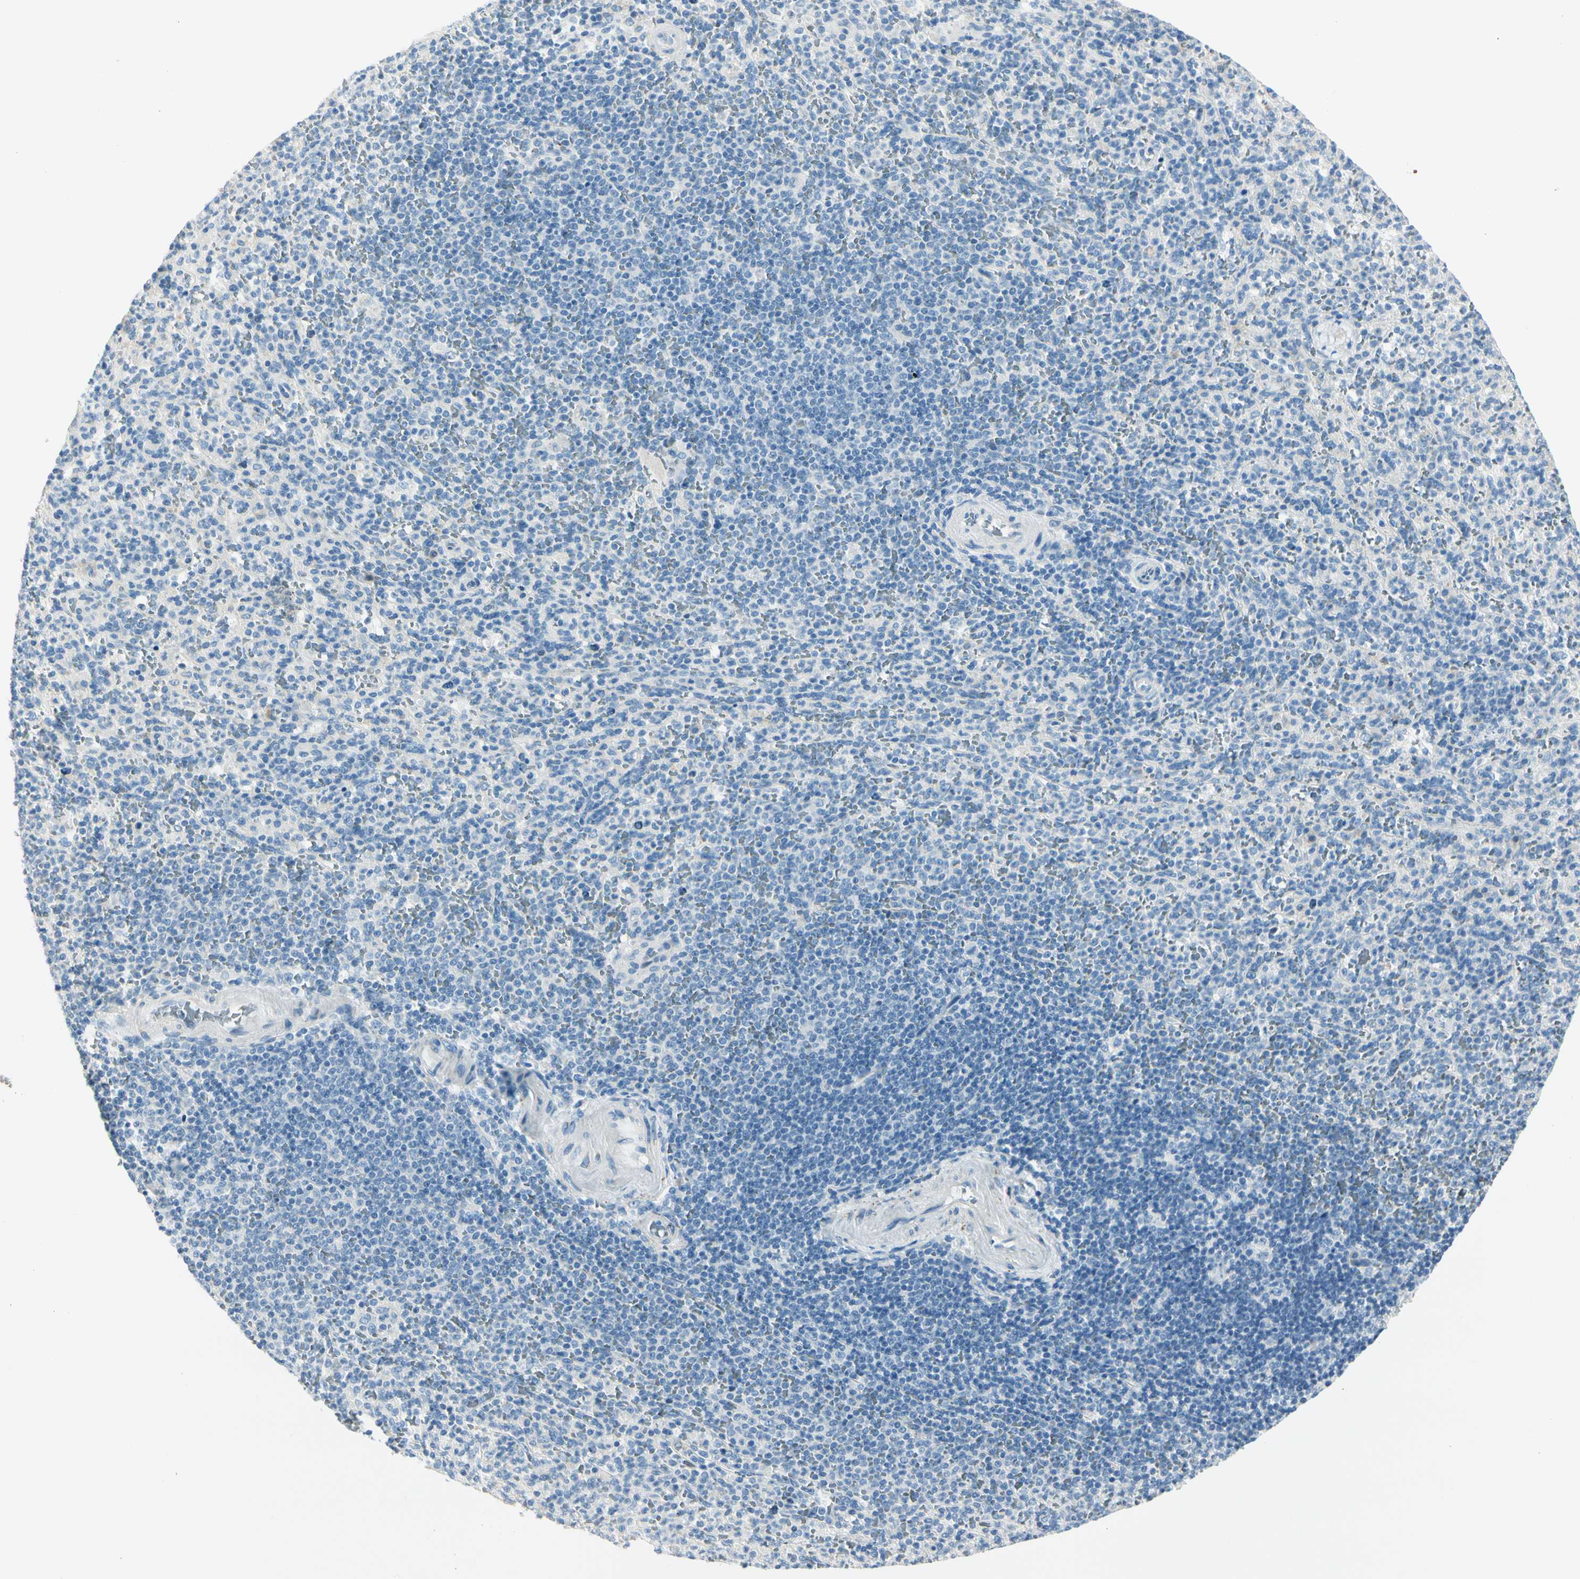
{"staining": {"intensity": "negative", "quantity": "none", "location": "none"}, "tissue": "spleen", "cell_type": "Cells in red pulp", "image_type": "normal", "snomed": [{"axis": "morphology", "description": "Normal tissue, NOS"}, {"axis": "topography", "description": "Spleen"}], "caption": "Spleen was stained to show a protein in brown. There is no significant positivity in cells in red pulp. (DAB immunohistochemistry (IHC), high magnification).", "gene": "SLC6A15", "patient": {"sex": "male", "age": 36}}